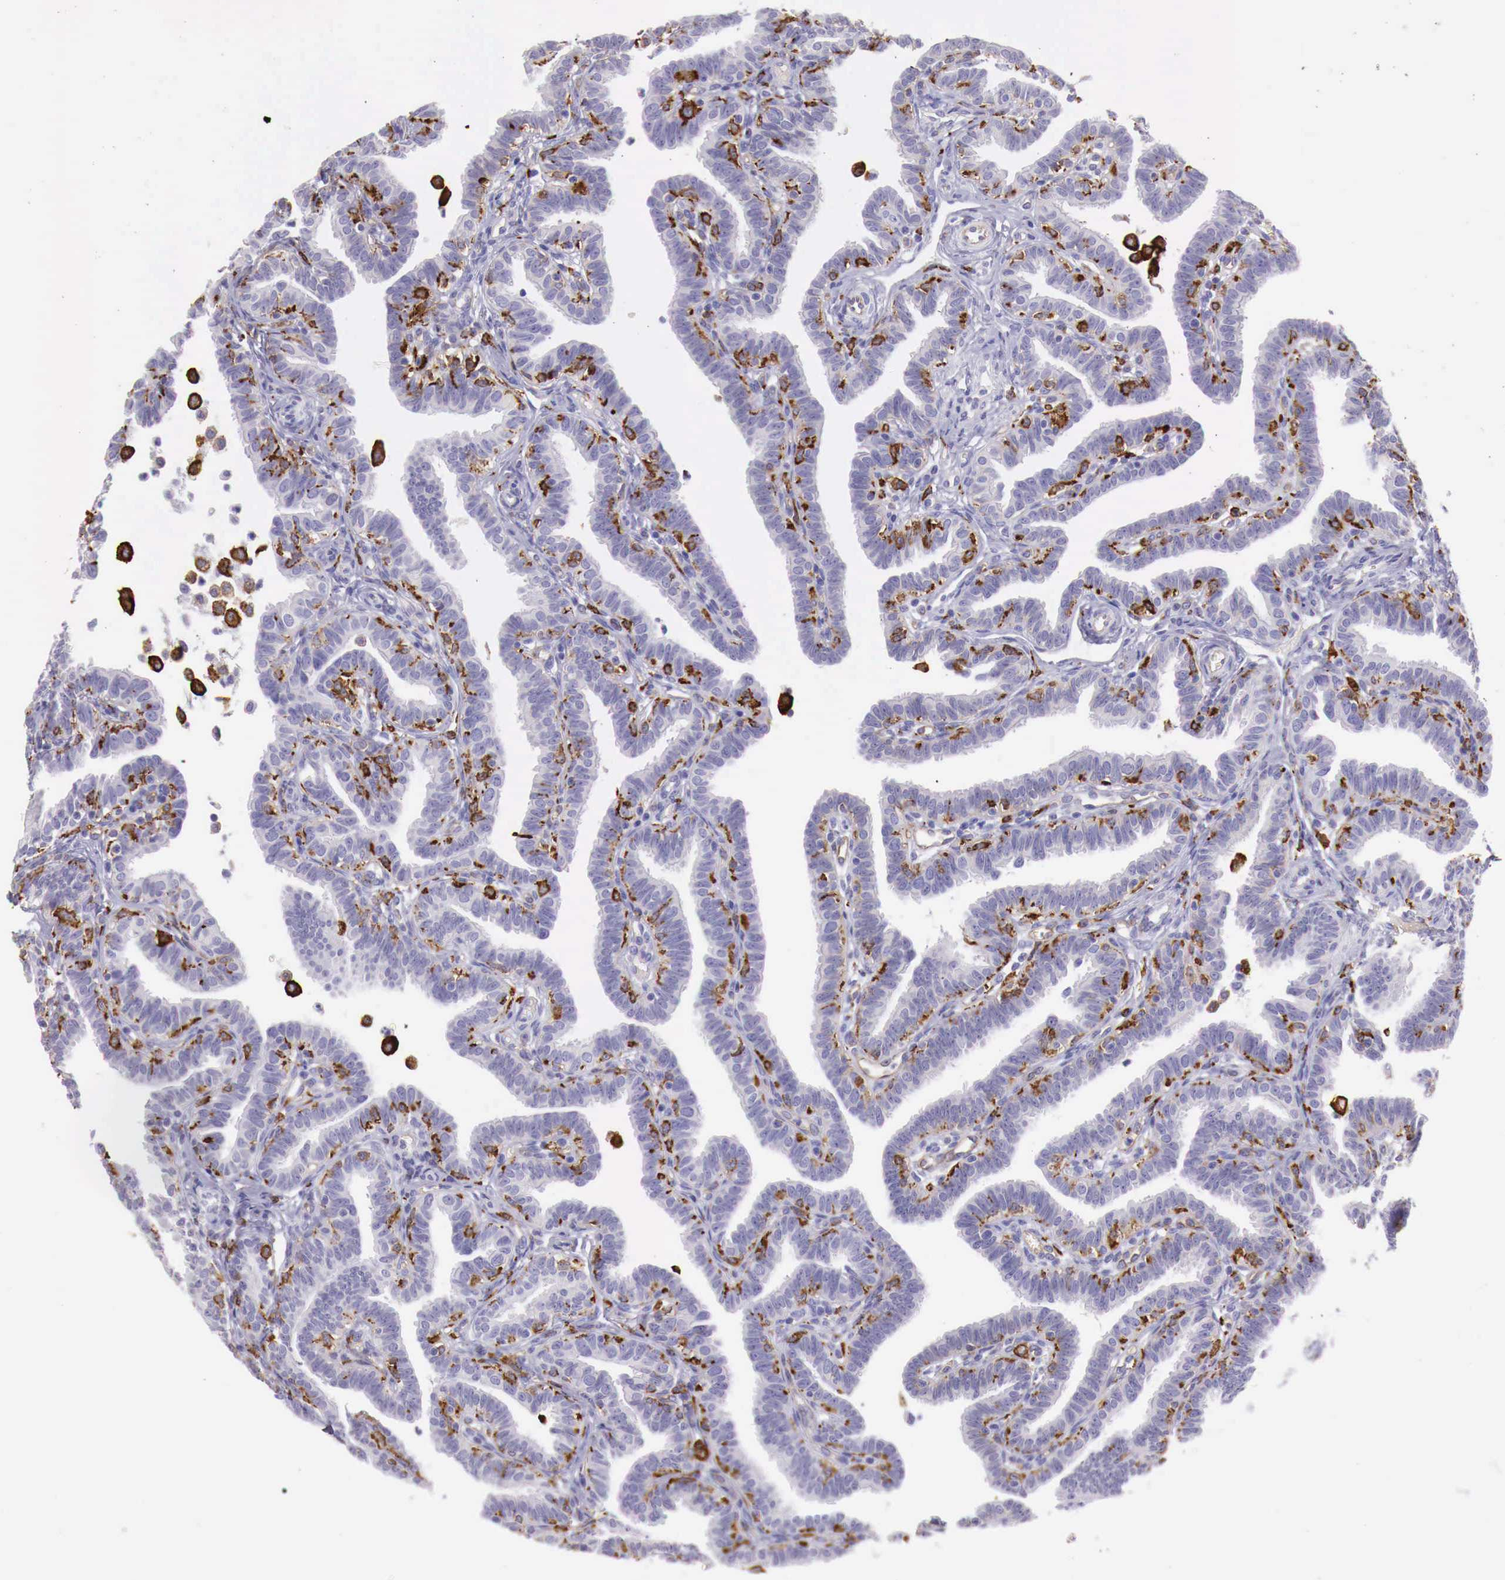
{"staining": {"intensity": "weak", "quantity": "<25%", "location": "cytoplasmic/membranous"}, "tissue": "fallopian tube", "cell_type": "Glandular cells", "image_type": "normal", "snomed": [{"axis": "morphology", "description": "Normal tissue, NOS"}, {"axis": "topography", "description": "Fallopian tube"}], "caption": "The image exhibits no significant positivity in glandular cells of fallopian tube.", "gene": "MSR1", "patient": {"sex": "female", "age": 41}}